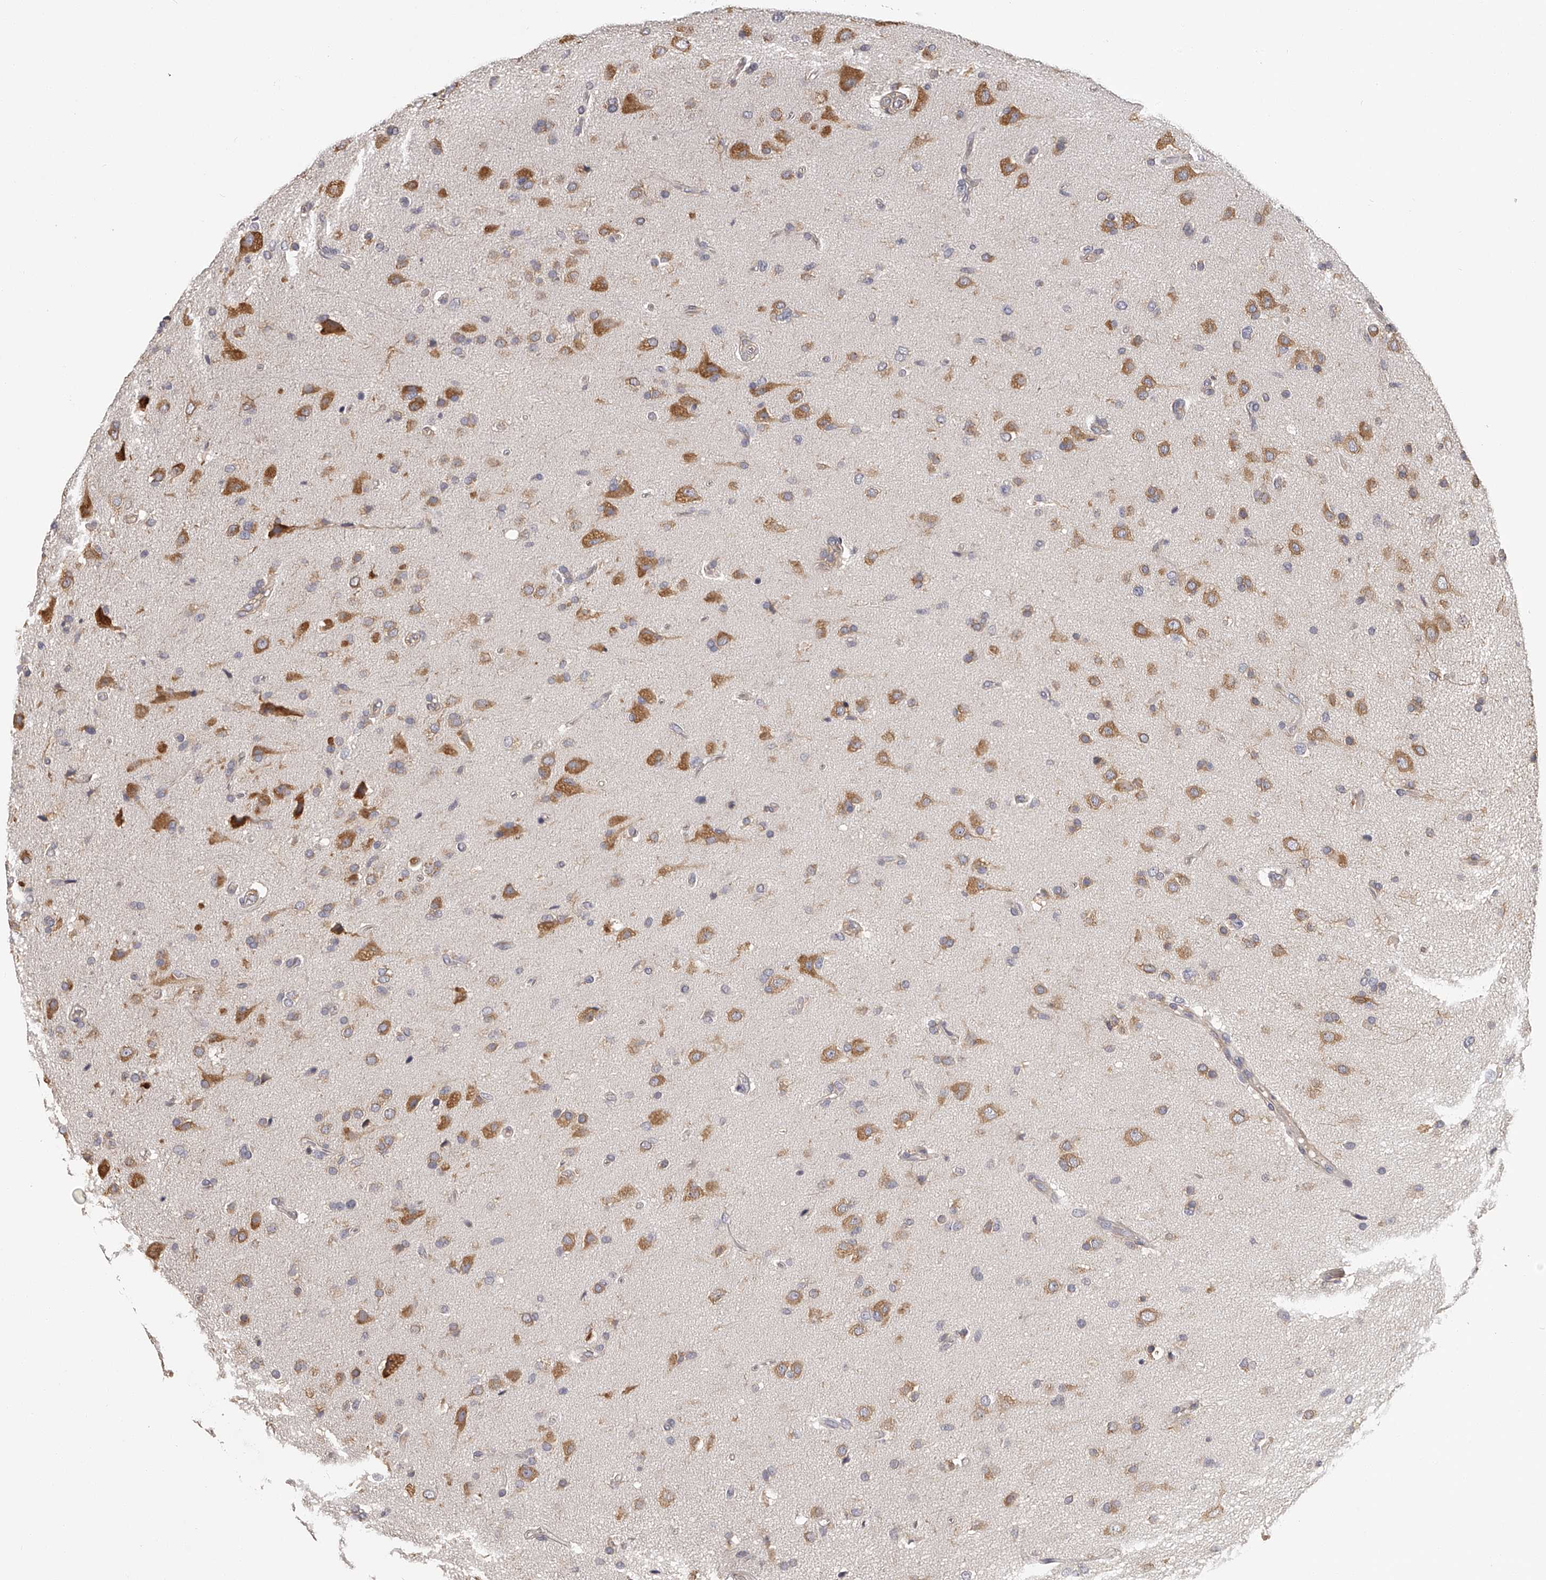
{"staining": {"intensity": "moderate", "quantity": "<25%", "location": "cytoplasmic/membranous"}, "tissue": "glioma", "cell_type": "Tumor cells", "image_type": "cancer", "snomed": [{"axis": "morphology", "description": "Glioma, malignant, High grade"}, {"axis": "topography", "description": "Brain"}], "caption": "High-grade glioma (malignant) stained with IHC reveals moderate cytoplasmic/membranous staining in approximately <25% of tumor cells.", "gene": "TNN", "patient": {"sex": "male", "age": 72}}